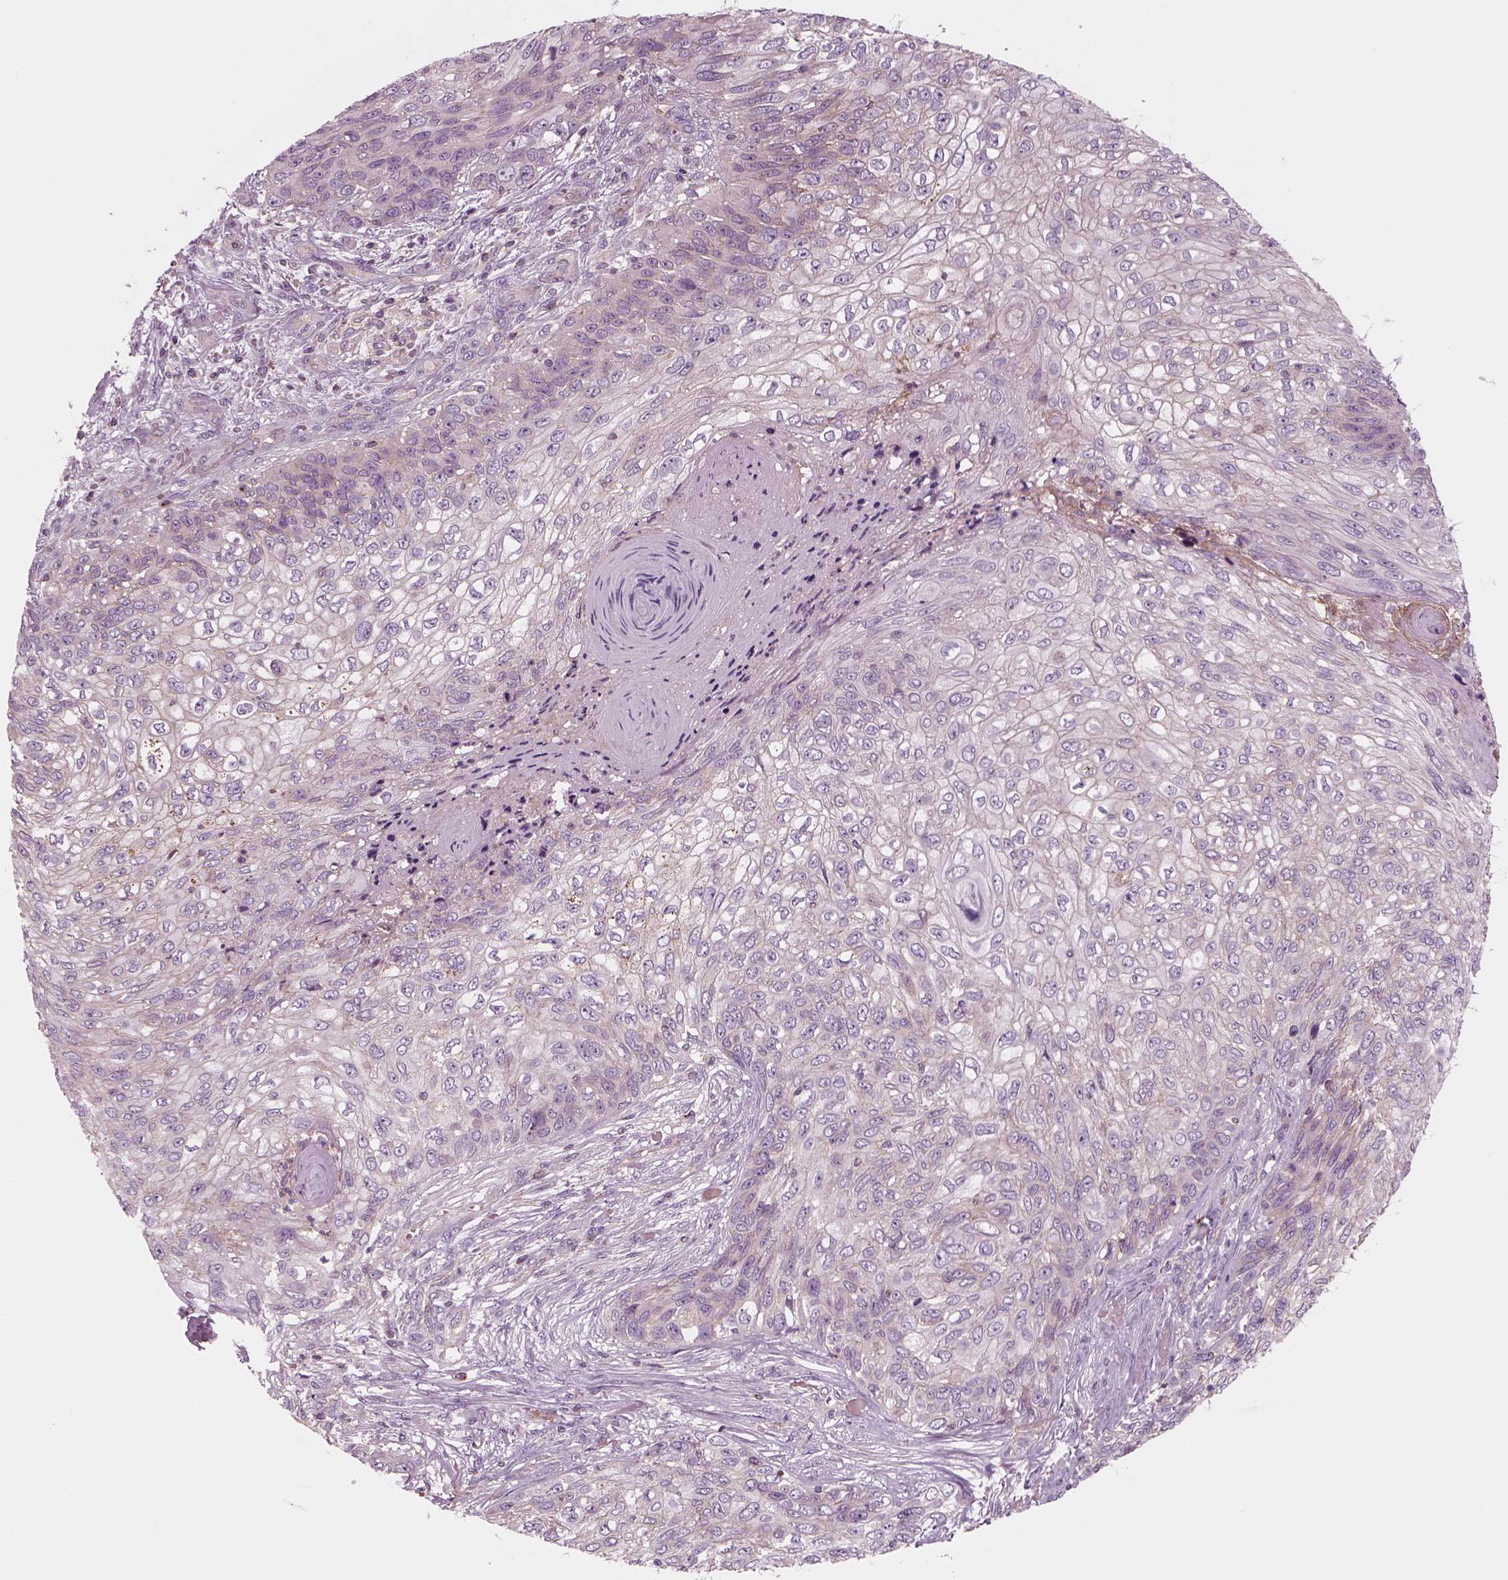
{"staining": {"intensity": "weak", "quantity": "25%-75%", "location": "cytoplasmic/membranous"}, "tissue": "skin cancer", "cell_type": "Tumor cells", "image_type": "cancer", "snomed": [{"axis": "morphology", "description": "Squamous cell carcinoma, NOS"}, {"axis": "topography", "description": "Skin"}], "caption": "This histopathology image displays immunohistochemistry staining of human skin cancer, with low weak cytoplasmic/membranous expression in approximately 25%-75% of tumor cells.", "gene": "SLC2A3", "patient": {"sex": "male", "age": 92}}